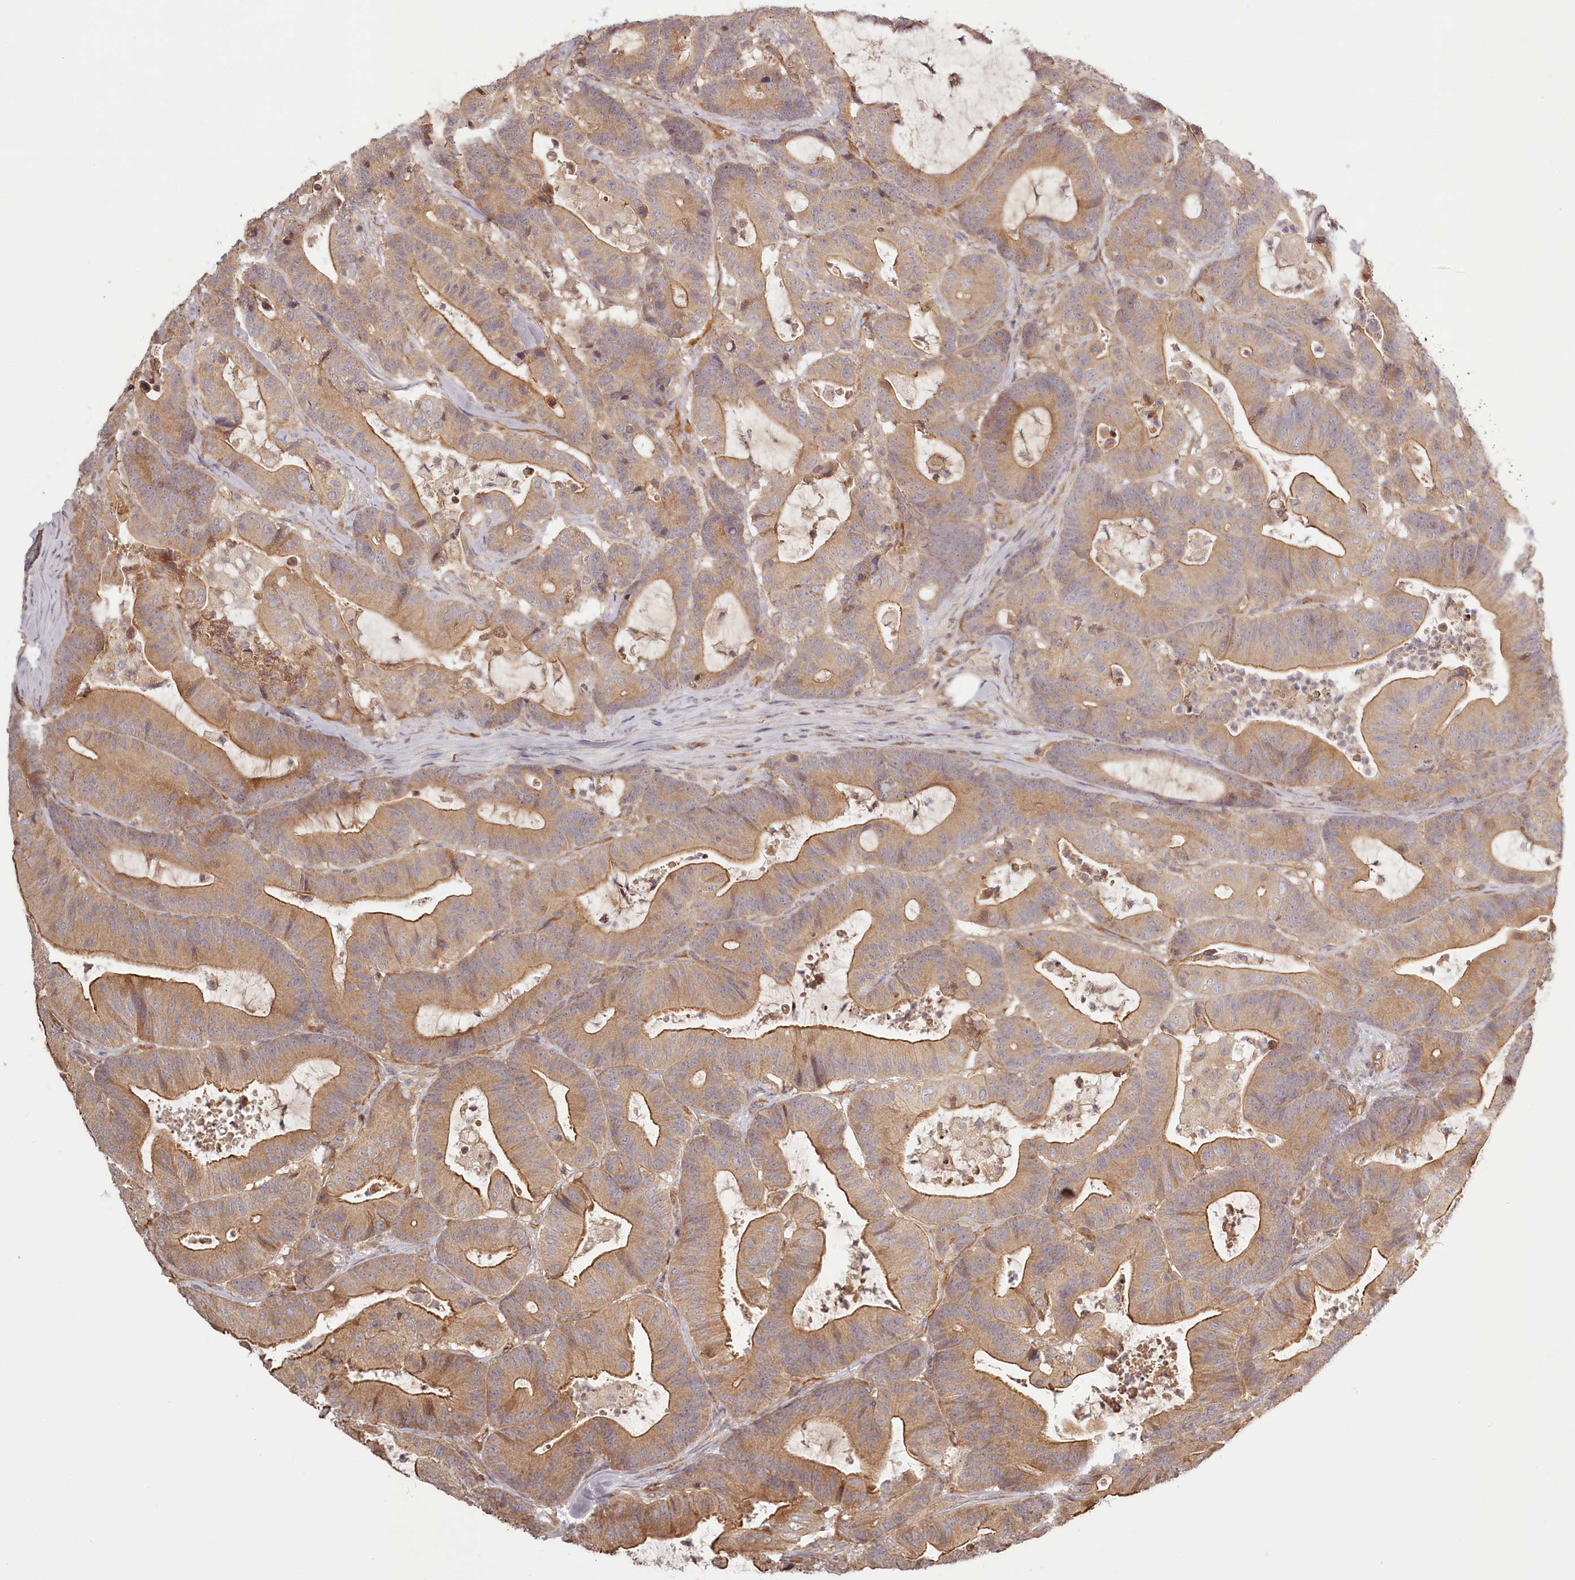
{"staining": {"intensity": "moderate", "quantity": ">75%", "location": "cytoplasmic/membranous"}, "tissue": "colorectal cancer", "cell_type": "Tumor cells", "image_type": "cancer", "snomed": [{"axis": "morphology", "description": "Adenocarcinoma, NOS"}, {"axis": "topography", "description": "Colon"}], "caption": "Immunohistochemistry image of colorectal cancer (adenocarcinoma) stained for a protein (brown), which reveals medium levels of moderate cytoplasmic/membranous expression in about >75% of tumor cells.", "gene": "TMIE", "patient": {"sex": "female", "age": 84}}